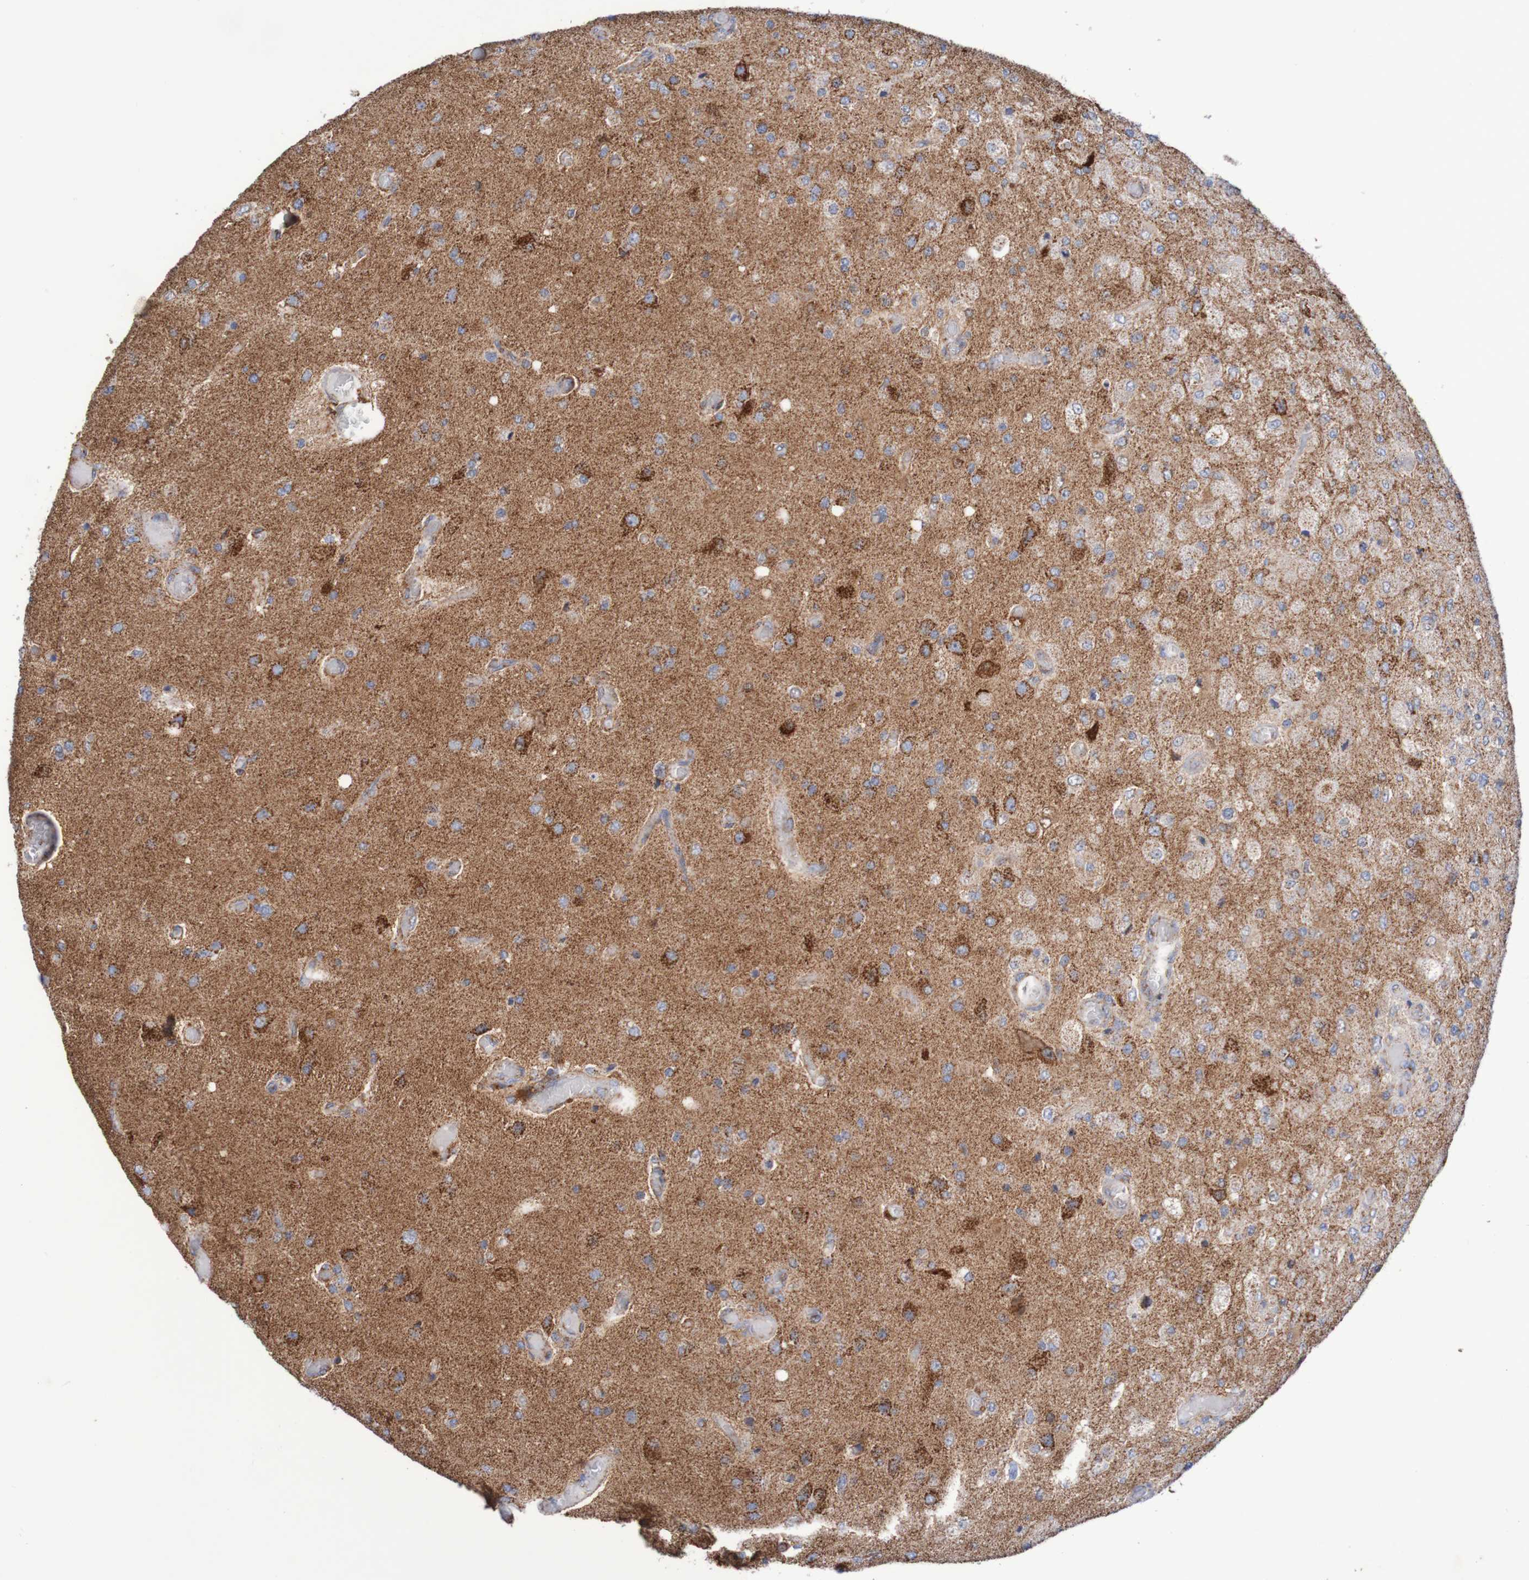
{"staining": {"intensity": "moderate", "quantity": "<25%", "location": "cytoplasmic/membranous"}, "tissue": "glioma", "cell_type": "Tumor cells", "image_type": "cancer", "snomed": [{"axis": "morphology", "description": "Normal tissue, NOS"}, {"axis": "morphology", "description": "Glioma, malignant, High grade"}, {"axis": "topography", "description": "Cerebral cortex"}], "caption": "IHC image of malignant glioma (high-grade) stained for a protein (brown), which displays low levels of moderate cytoplasmic/membranous positivity in approximately <25% of tumor cells.", "gene": "MMEL1", "patient": {"sex": "male", "age": 77}}